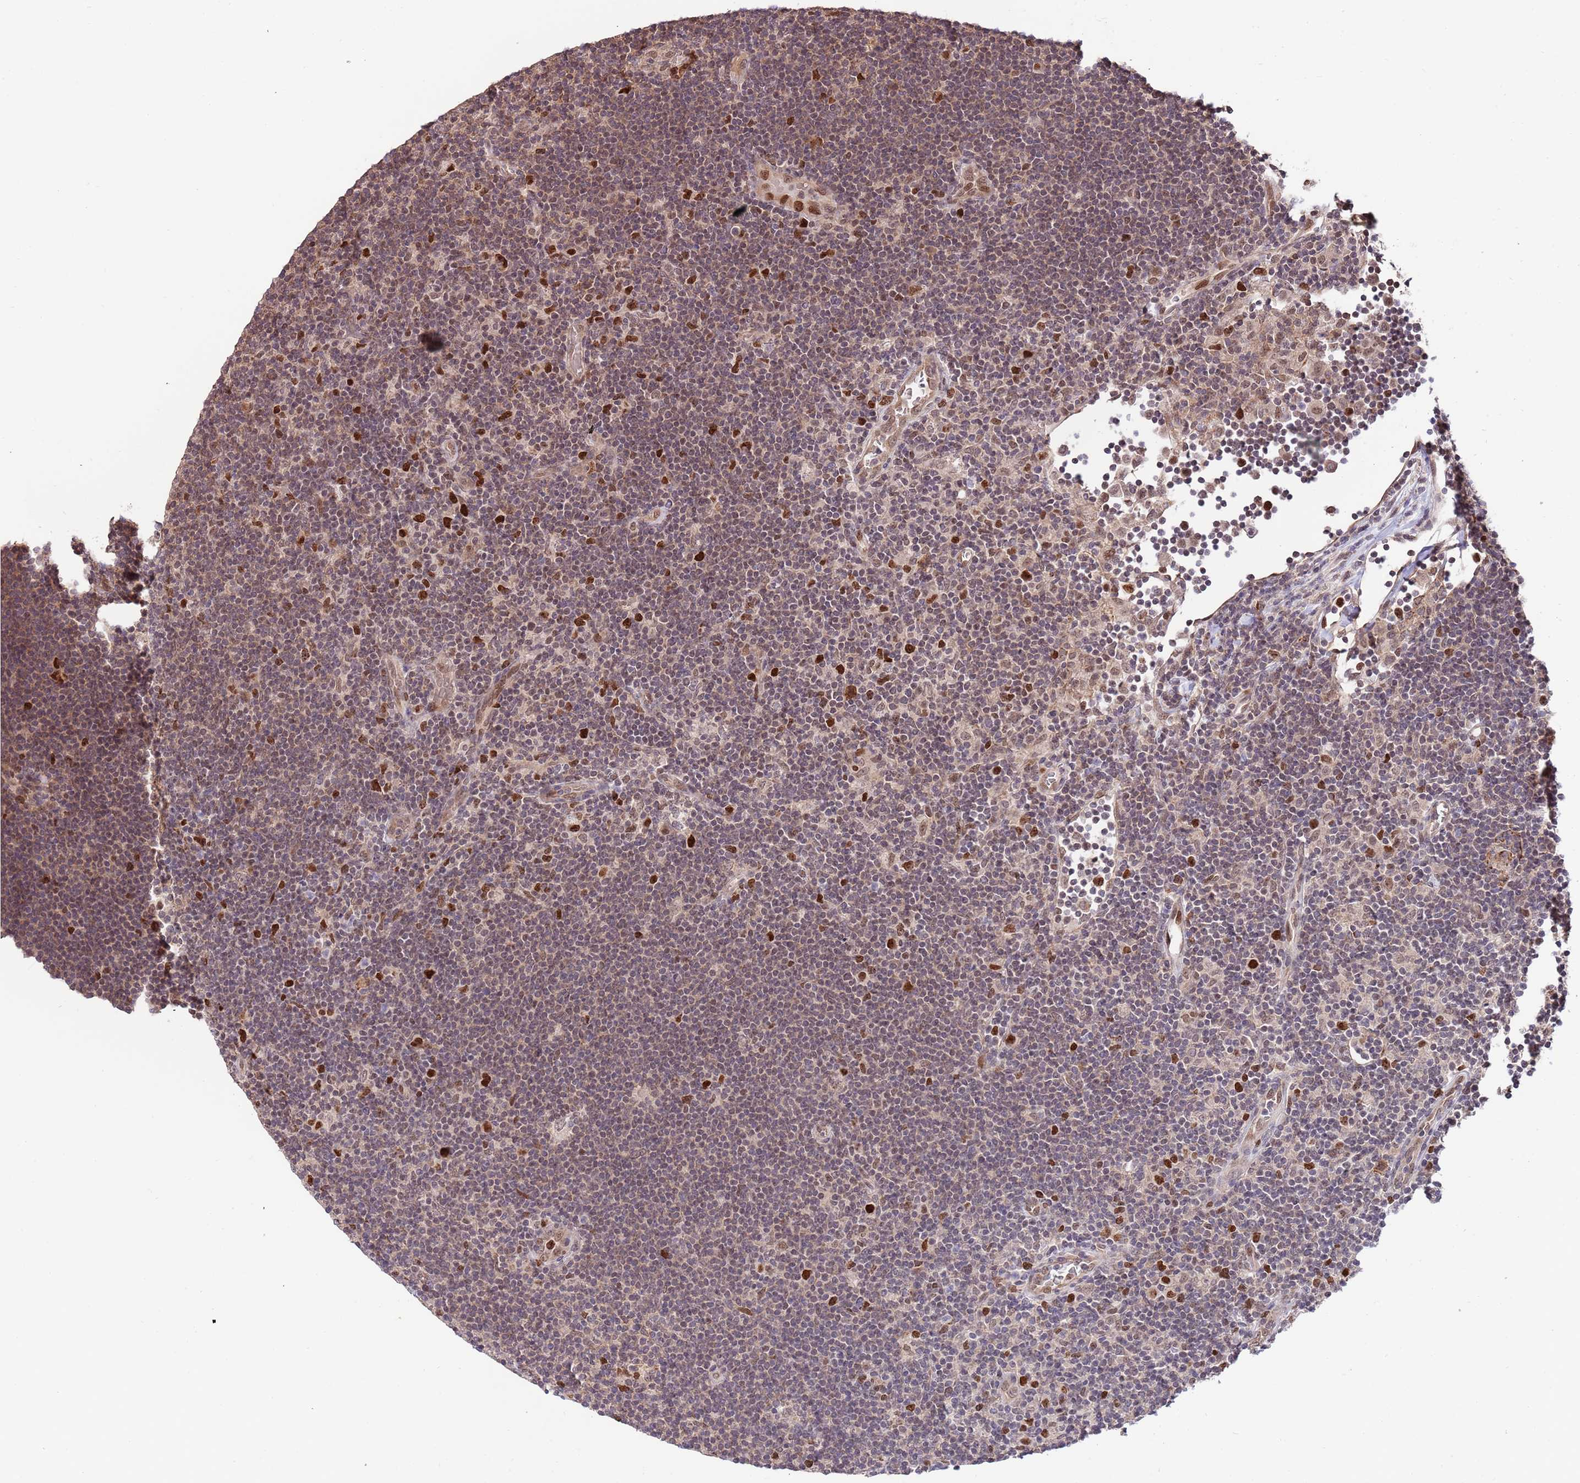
{"staining": {"intensity": "negative", "quantity": "none", "location": "none"}, "tissue": "lymphoma", "cell_type": "Tumor cells", "image_type": "cancer", "snomed": [{"axis": "morphology", "description": "Hodgkin's disease, NOS"}, {"axis": "topography", "description": "Lymph node"}], "caption": "High magnification brightfield microscopy of lymphoma stained with DAB (3,3'-diaminobenzidine) (brown) and counterstained with hematoxylin (blue): tumor cells show no significant expression.", "gene": "RIF1", "patient": {"sex": "female", "age": 57}}